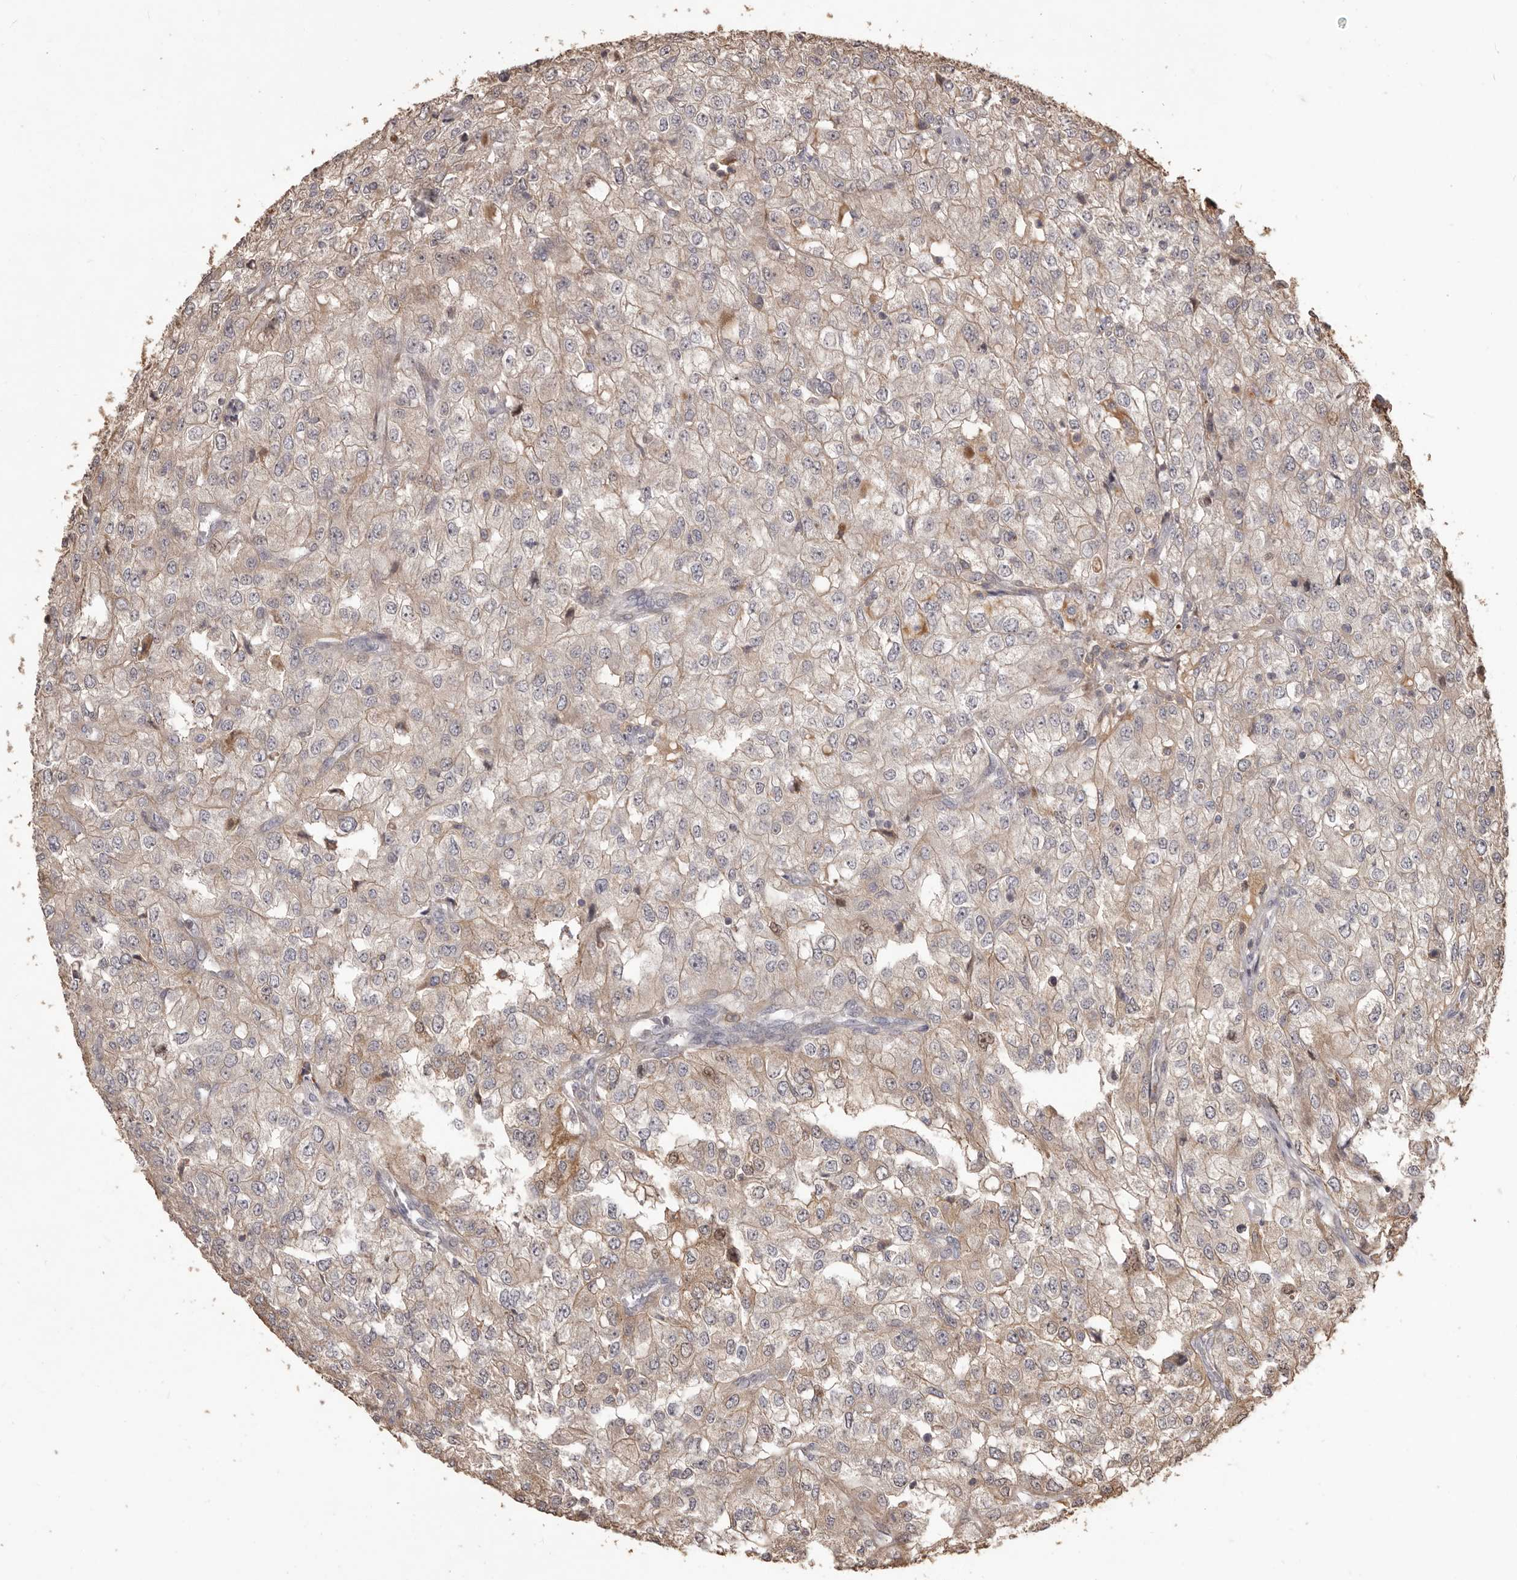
{"staining": {"intensity": "weak", "quantity": "25%-75%", "location": "cytoplasmic/membranous"}, "tissue": "renal cancer", "cell_type": "Tumor cells", "image_type": "cancer", "snomed": [{"axis": "morphology", "description": "Adenocarcinoma, NOS"}, {"axis": "topography", "description": "Kidney"}], "caption": "Tumor cells reveal weak cytoplasmic/membranous positivity in about 25%-75% of cells in renal cancer (adenocarcinoma).", "gene": "MTO1", "patient": {"sex": "female", "age": 54}}